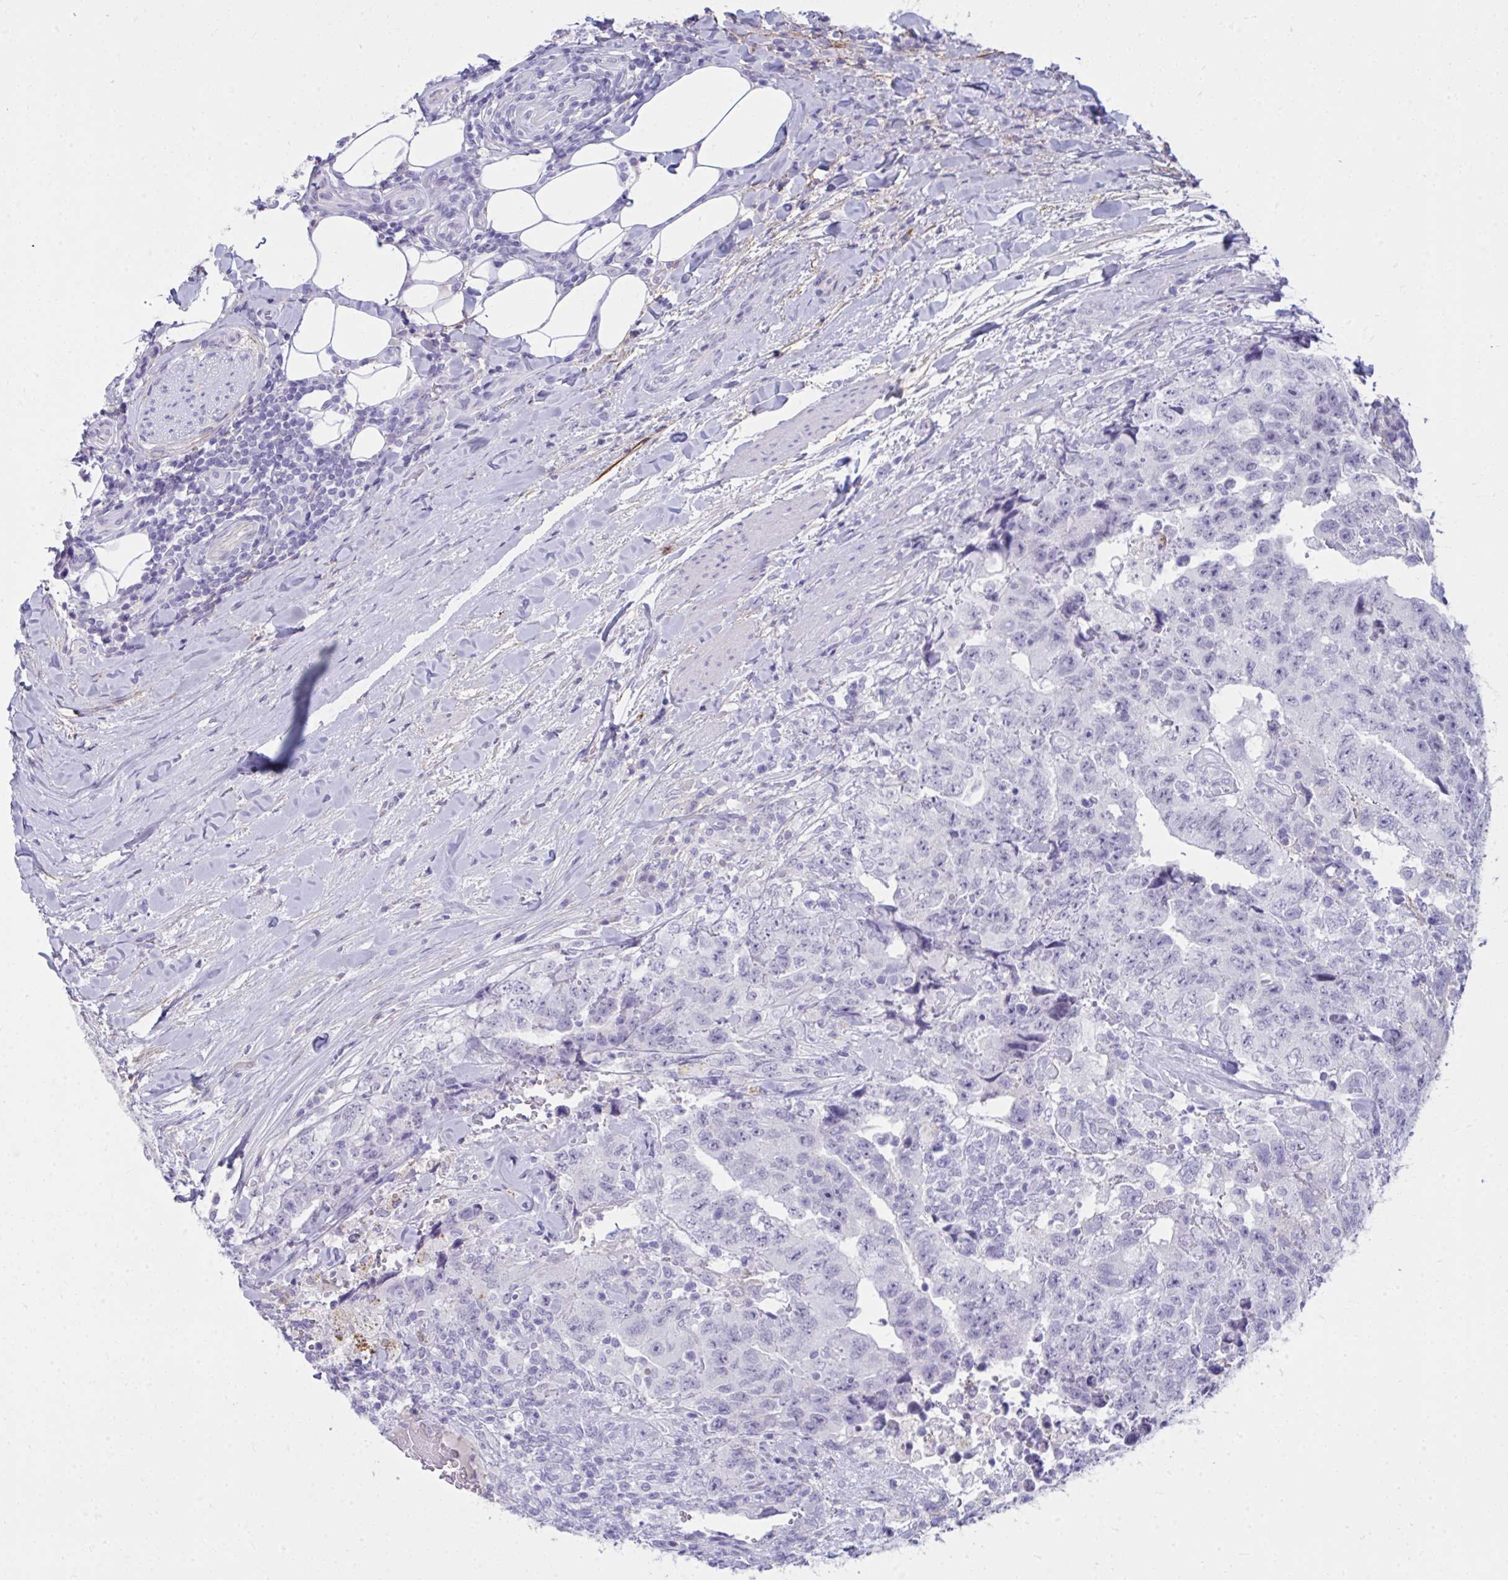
{"staining": {"intensity": "negative", "quantity": "none", "location": "none"}, "tissue": "testis cancer", "cell_type": "Tumor cells", "image_type": "cancer", "snomed": [{"axis": "morphology", "description": "Carcinoma, Embryonal, NOS"}, {"axis": "topography", "description": "Testis"}], "caption": "The photomicrograph displays no staining of tumor cells in testis embryonal carcinoma.", "gene": "PIGZ", "patient": {"sex": "male", "age": 24}}